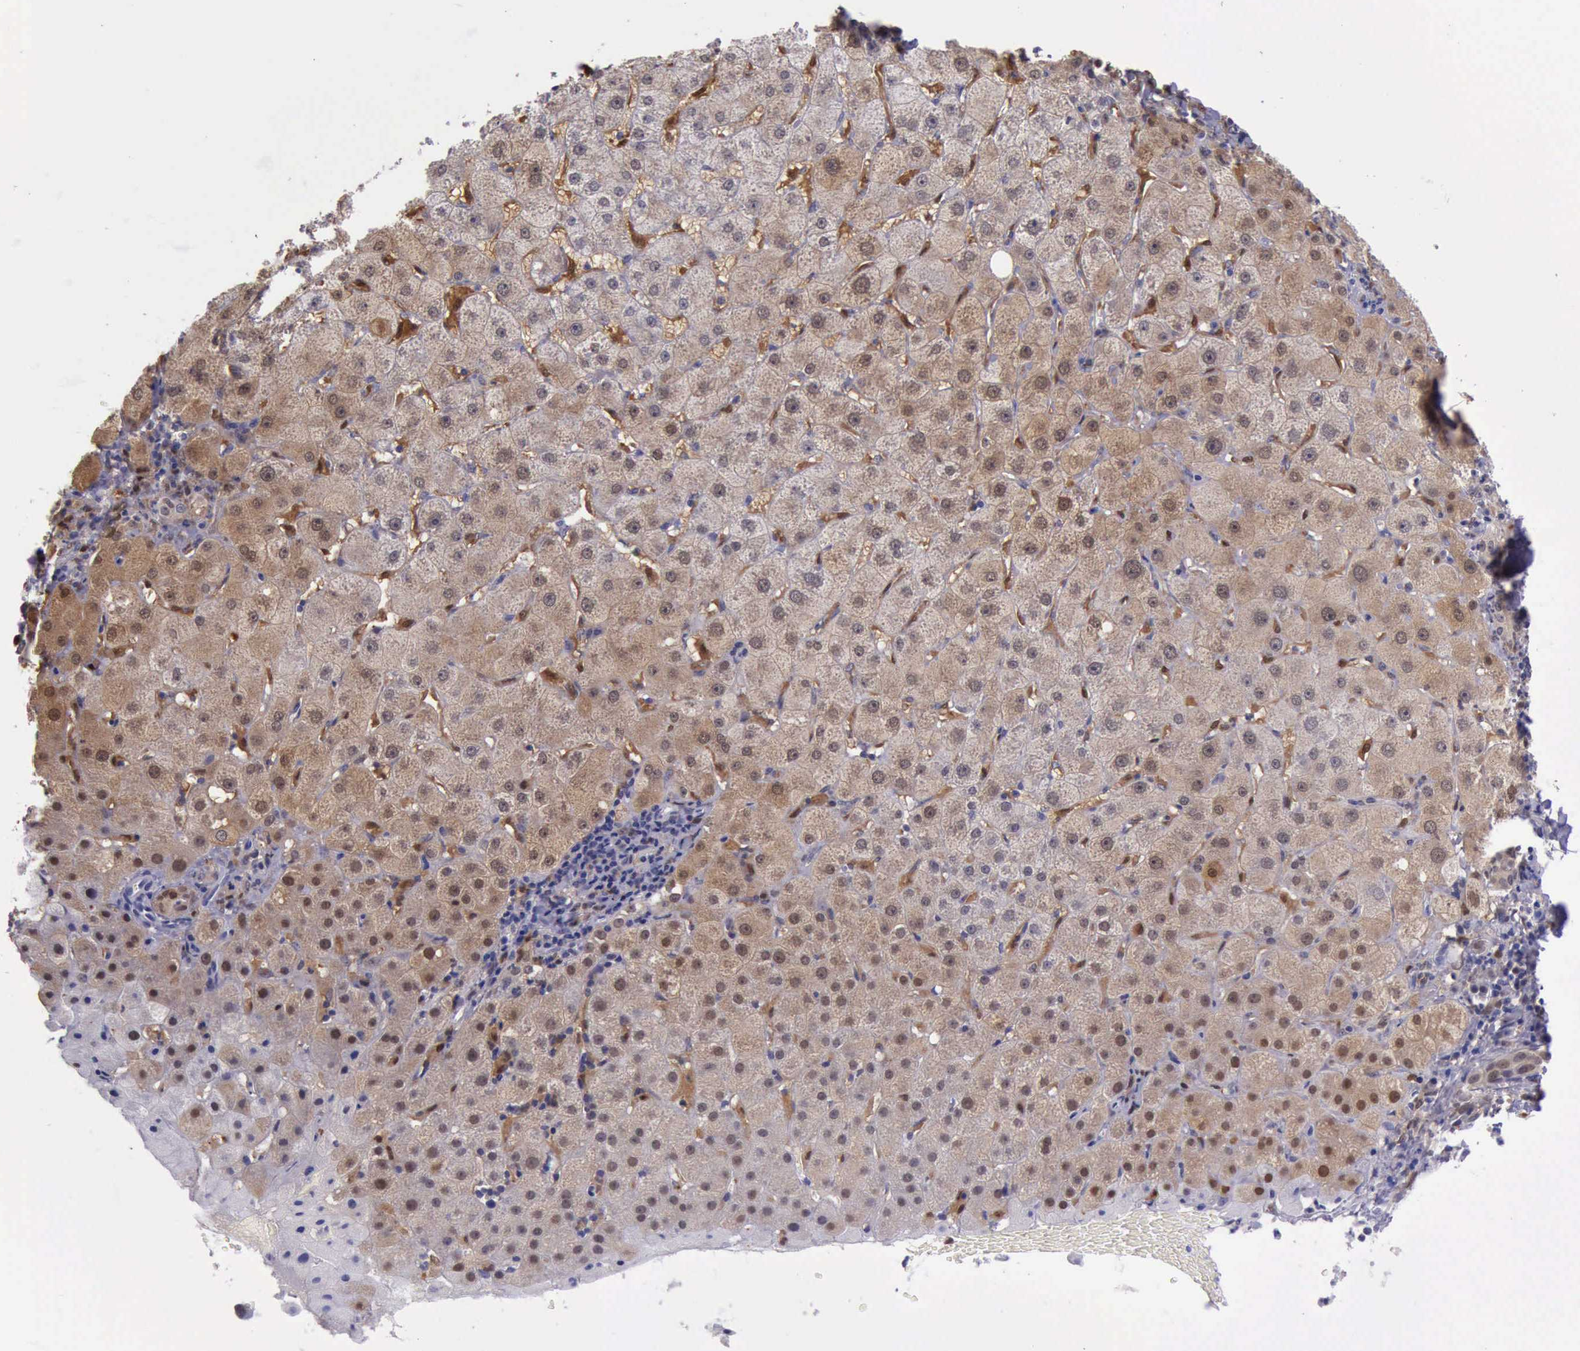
{"staining": {"intensity": "moderate", "quantity": "<25%", "location": "cytoplasmic/membranous,nuclear"}, "tissue": "liver cancer", "cell_type": "Tumor cells", "image_type": "cancer", "snomed": [{"axis": "morphology", "description": "Cholangiocarcinoma"}, {"axis": "topography", "description": "Liver"}], "caption": "Immunohistochemical staining of cholangiocarcinoma (liver) demonstrates low levels of moderate cytoplasmic/membranous and nuclear expression in about <25% of tumor cells.", "gene": "TYMP", "patient": {"sex": "female", "age": 79}}